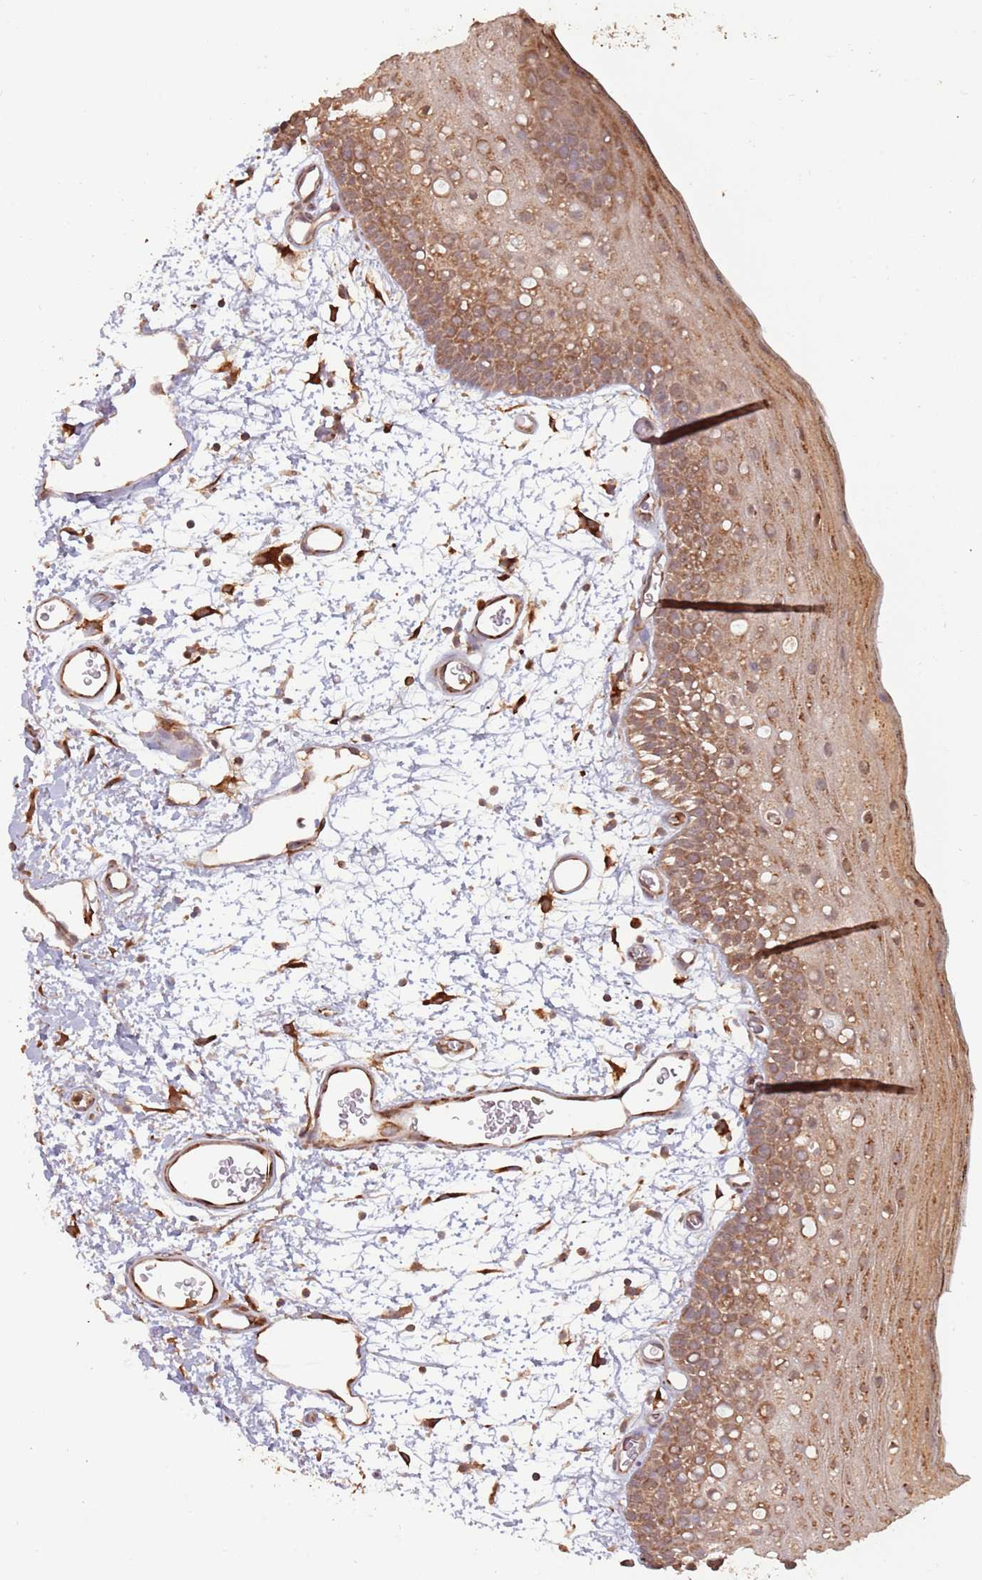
{"staining": {"intensity": "moderate", "quantity": ">75%", "location": "cytoplasmic/membranous"}, "tissue": "oral mucosa", "cell_type": "Squamous epithelial cells", "image_type": "normal", "snomed": [{"axis": "morphology", "description": "Normal tissue, NOS"}, {"axis": "topography", "description": "Oral tissue"}, {"axis": "topography", "description": "Tounge, NOS"}], "caption": "Immunohistochemistry (DAB) staining of normal oral mucosa displays moderate cytoplasmic/membranous protein positivity in about >75% of squamous epithelial cells. (DAB IHC, brown staining for protein, blue staining for nuclei).", "gene": "COG4", "patient": {"sex": "female", "age": 81}}